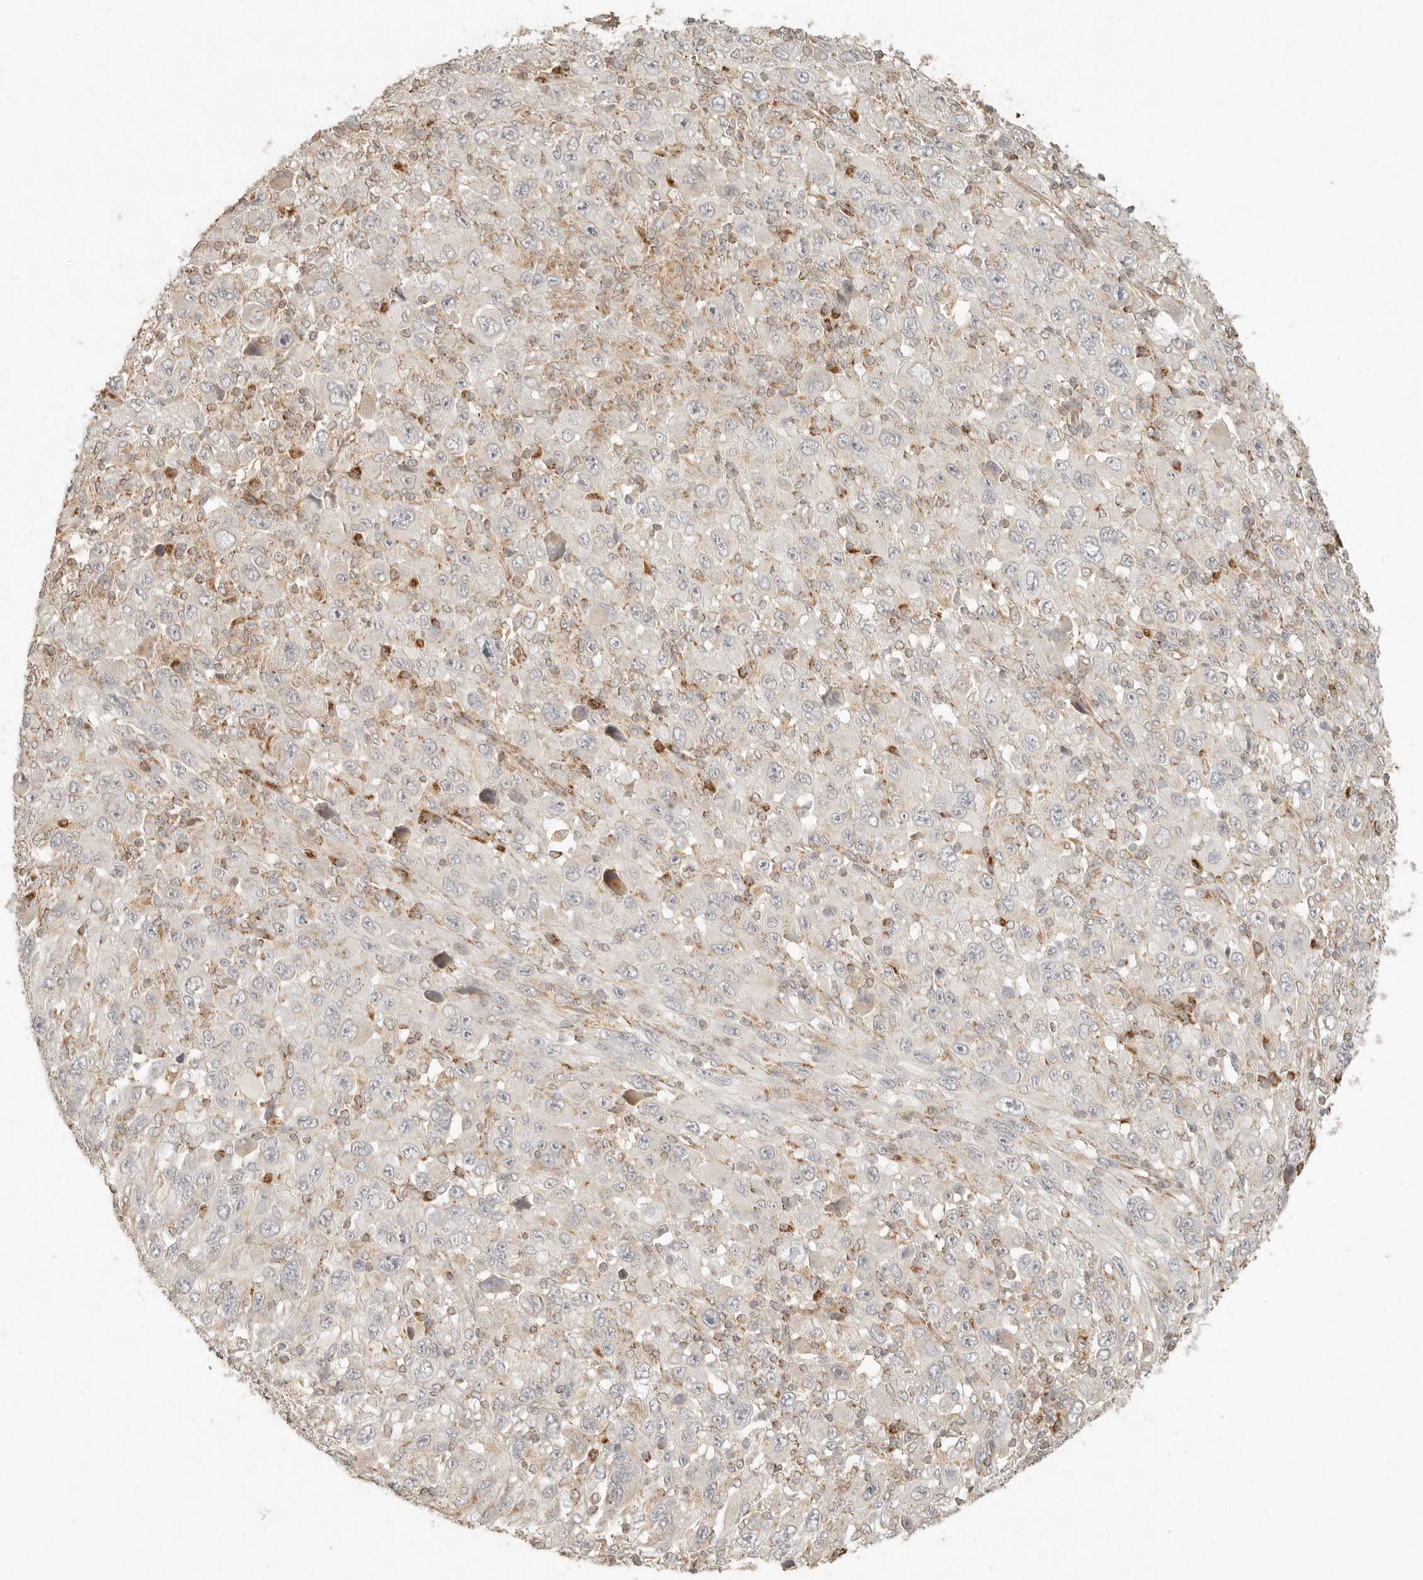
{"staining": {"intensity": "negative", "quantity": "none", "location": "none"}, "tissue": "melanoma", "cell_type": "Tumor cells", "image_type": "cancer", "snomed": [{"axis": "morphology", "description": "Malignant melanoma, Metastatic site"}, {"axis": "topography", "description": "Skin"}], "caption": "Immunohistochemistry micrograph of neoplastic tissue: melanoma stained with DAB (3,3'-diaminobenzidine) demonstrates no significant protein expression in tumor cells.", "gene": "MRPL55", "patient": {"sex": "female", "age": 56}}